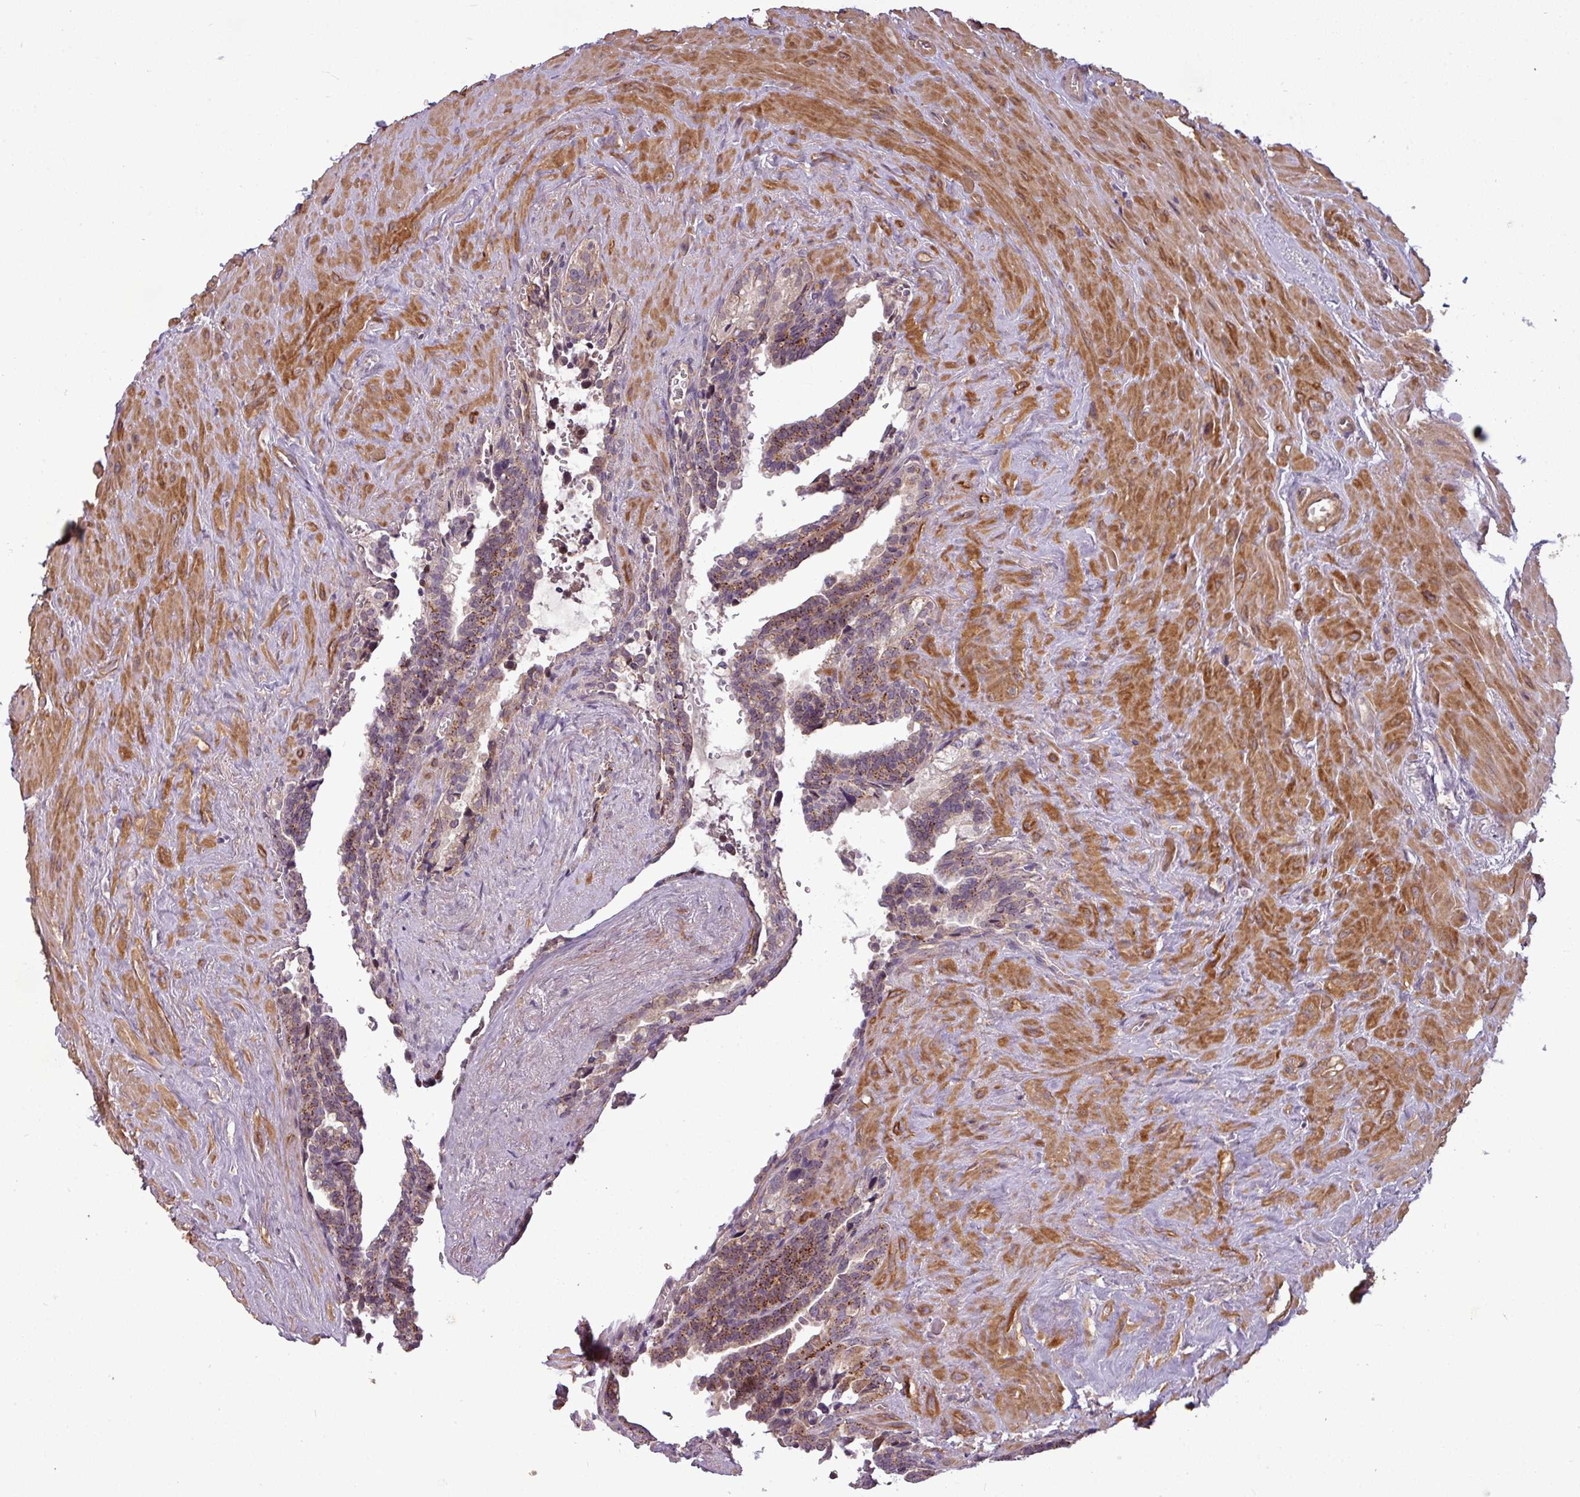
{"staining": {"intensity": "moderate", "quantity": "25%-75%", "location": "cytoplasmic/membranous"}, "tissue": "seminal vesicle", "cell_type": "Glandular cells", "image_type": "normal", "snomed": [{"axis": "morphology", "description": "Normal tissue, NOS"}, {"axis": "topography", "description": "Seminal veicle"}], "caption": "There is medium levels of moderate cytoplasmic/membranous expression in glandular cells of unremarkable seminal vesicle, as demonstrated by immunohistochemical staining (brown color).", "gene": "ZNF35", "patient": {"sex": "male", "age": 68}}